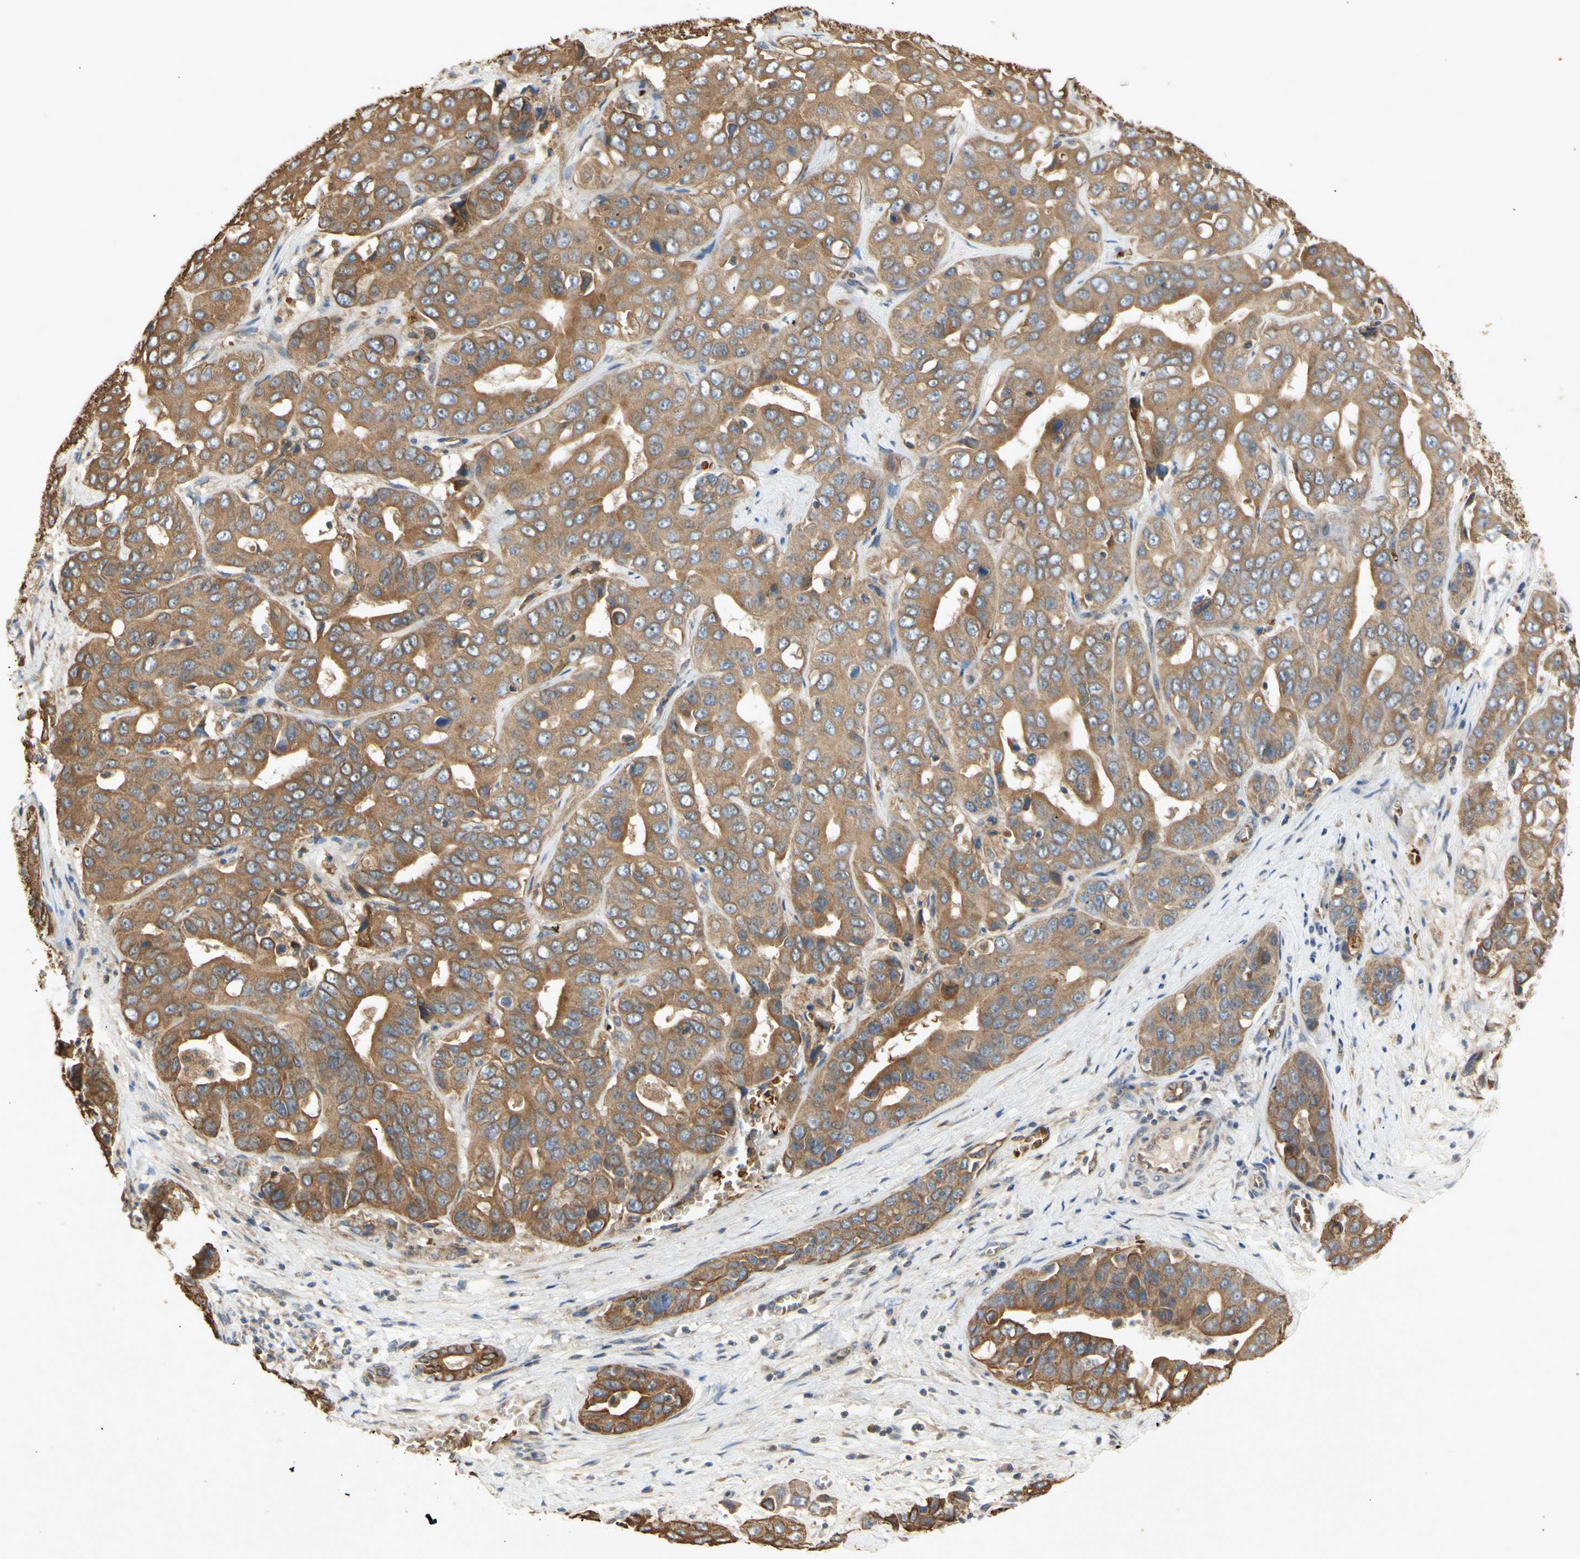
{"staining": {"intensity": "moderate", "quantity": ">75%", "location": "cytoplasmic/membranous"}, "tissue": "liver cancer", "cell_type": "Tumor cells", "image_type": "cancer", "snomed": [{"axis": "morphology", "description": "Cholangiocarcinoma"}, {"axis": "topography", "description": "Liver"}], "caption": "Cholangiocarcinoma (liver) stained with immunohistochemistry displays moderate cytoplasmic/membranous positivity in about >75% of tumor cells. Nuclei are stained in blue.", "gene": "PKN1", "patient": {"sex": "female", "age": 52}}